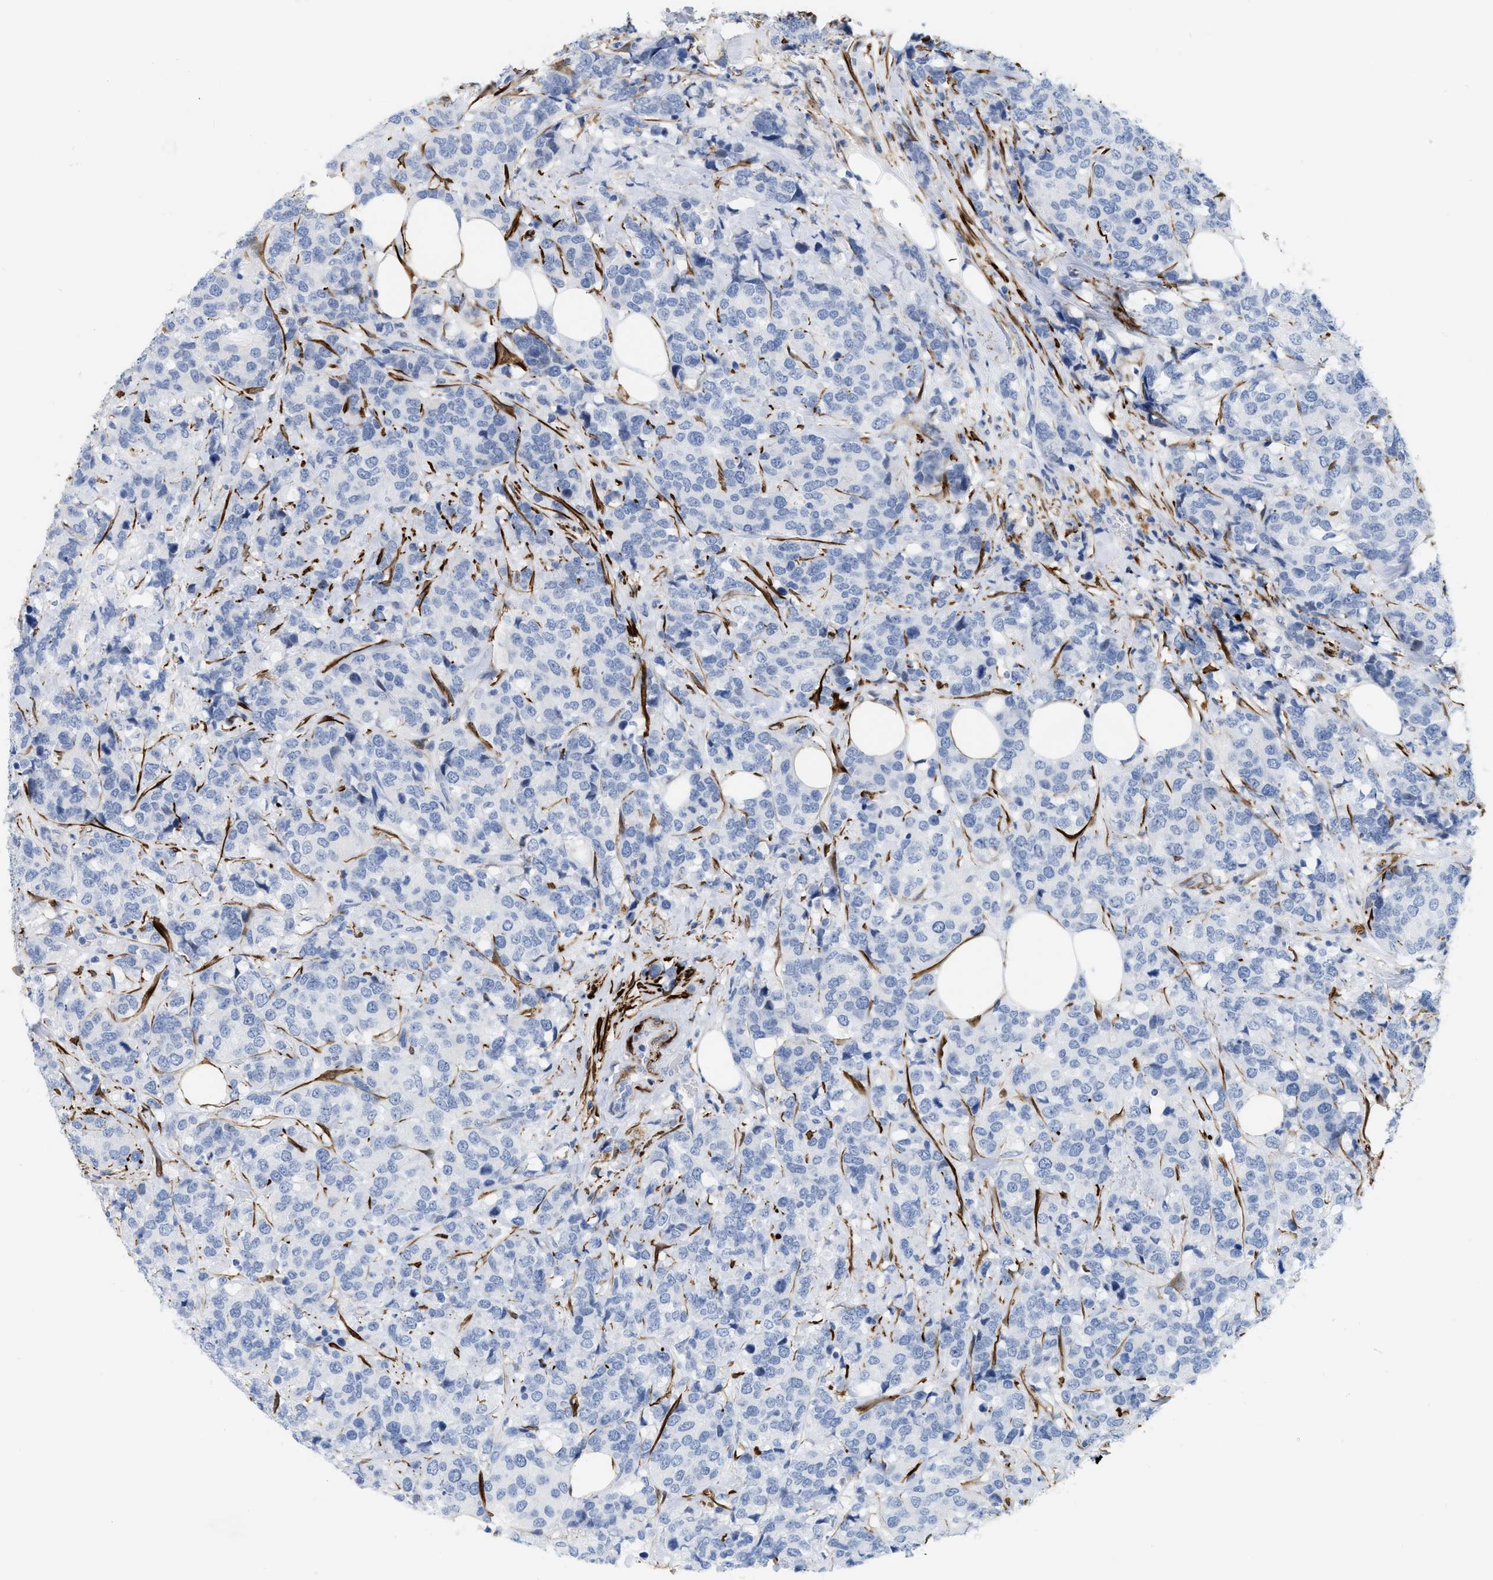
{"staining": {"intensity": "negative", "quantity": "none", "location": "none"}, "tissue": "breast cancer", "cell_type": "Tumor cells", "image_type": "cancer", "snomed": [{"axis": "morphology", "description": "Lobular carcinoma"}, {"axis": "topography", "description": "Breast"}], "caption": "Immunohistochemistry (IHC) photomicrograph of neoplastic tissue: breast cancer stained with DAB (3,3'-diaminobenzidine) exhibits no significant protein expression in tumor cells.", "gene": "TAGLN", "patient": {"sex": "female", "age": 59}}